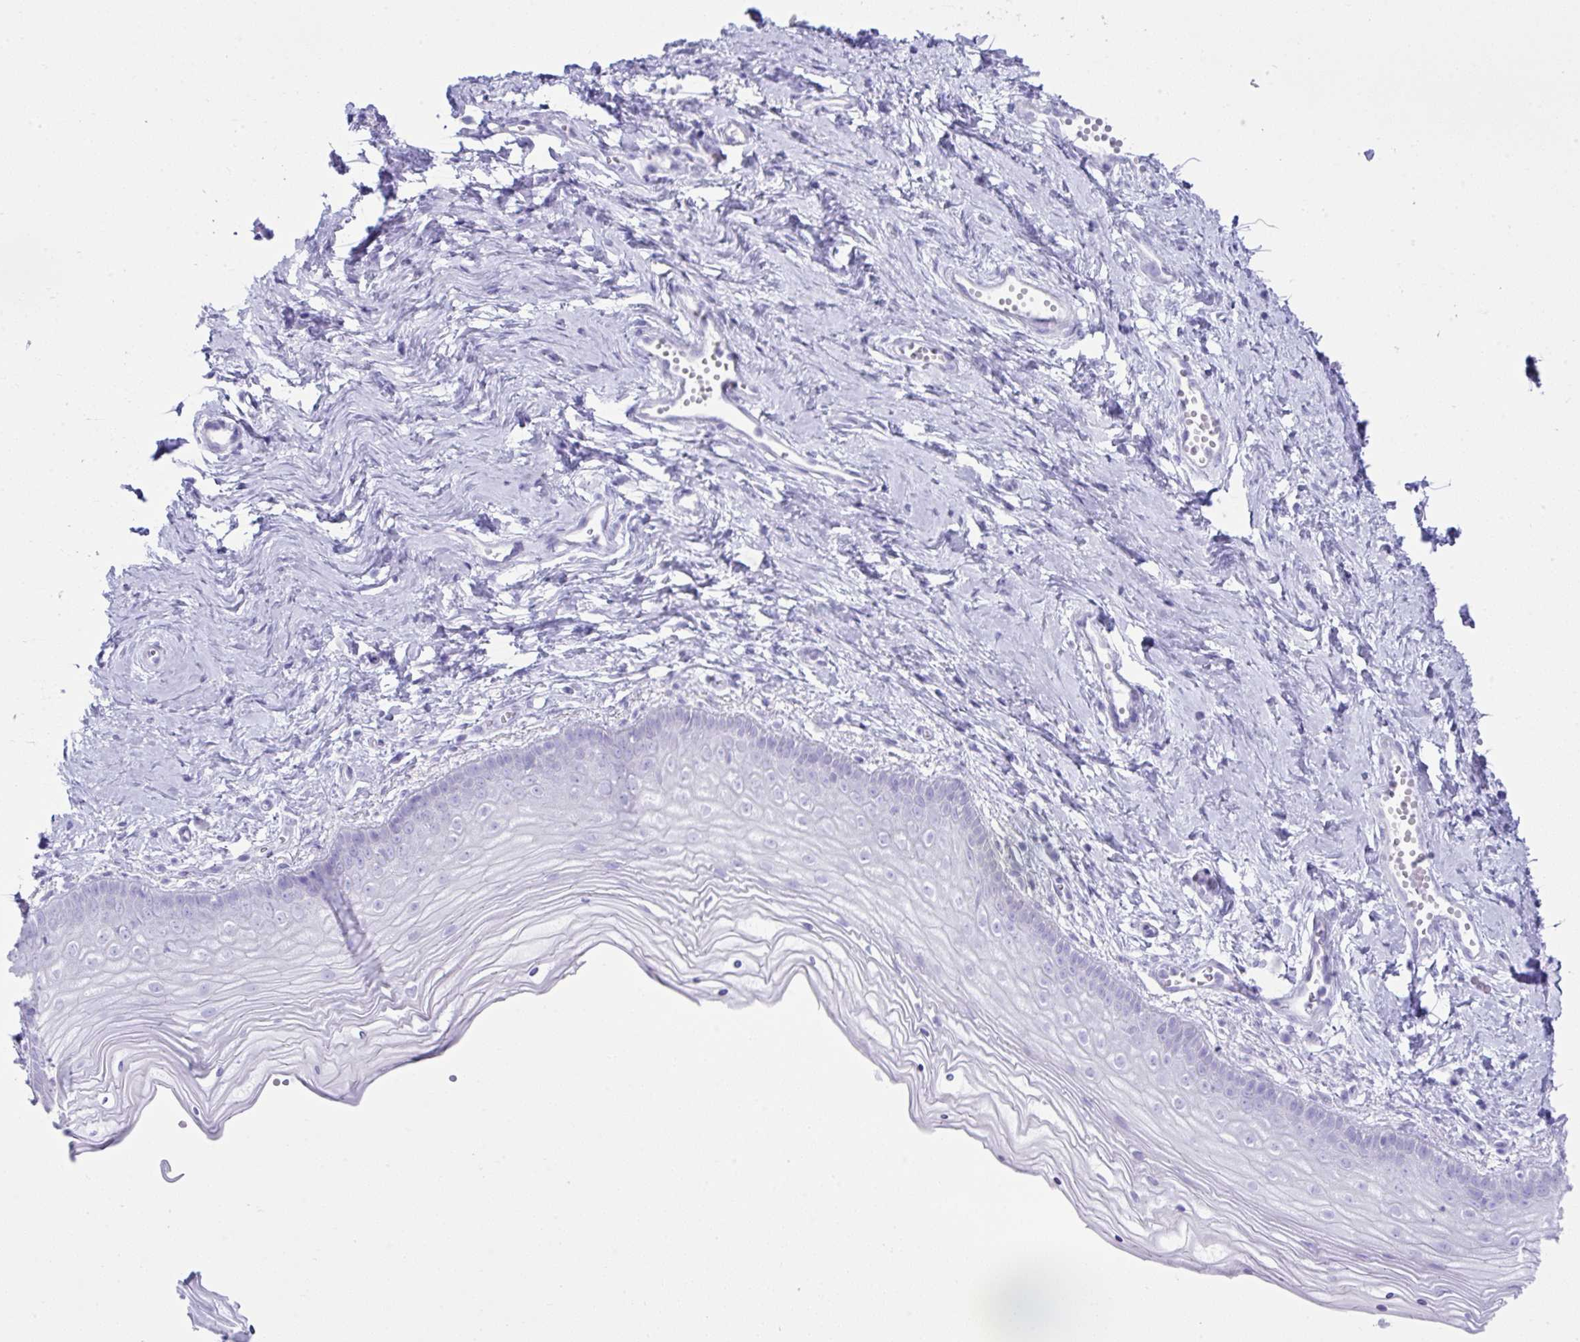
{"staining": {"intensity": "negative", "quantity": "none", "location": "none"}, "tissue": "vagina", "cell_type": "Squamous epithelial cells", "image_type": "normal", "snomed": [{"axis": "morphology", "description": "Normal tissue, NOS"}, {"axis": "topography", "description": "Vagina"}], "caption": "The image displays no staining of squamous epithelial cells in normal vagina.", "gene": "PSCA", "patient": {"sex": "female", "age": 38}}